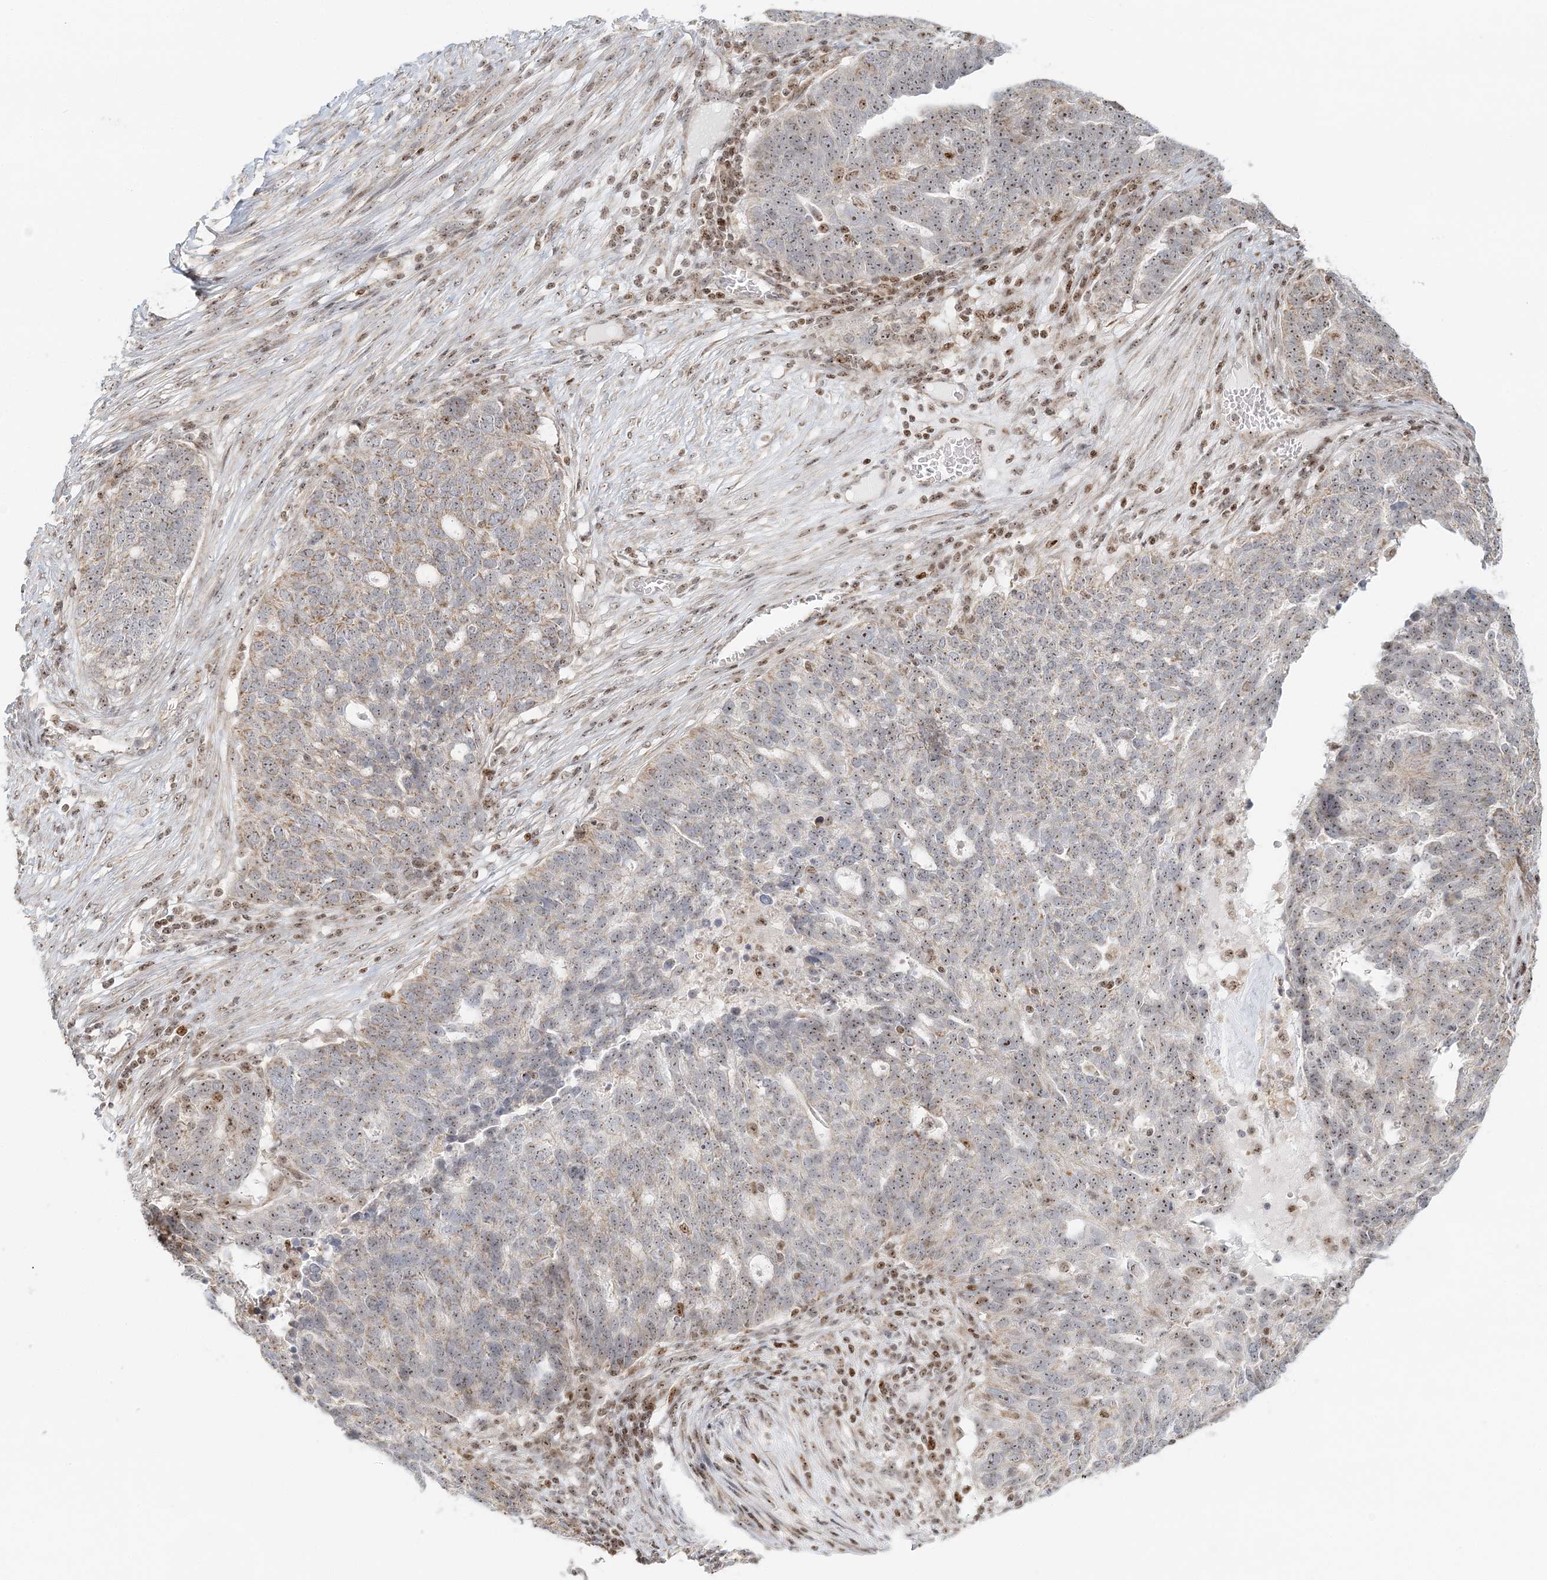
{"staining": {"intensity": "weak", "quantity": "<25%", "location": "nuclear"}, "tissue": "ovarian cancer", "cell_type": "Tumor cells", "image_type": "cancer", "snomed": [{"axis": "morphology", "description": "Cystadenocarcinoma, serous, NOS"}, {"axis": "topography", "description": "Ovary"}], "caption": "Histopathology image shows no protein positivity in tumor cells of ovarian cancer tissue.", "gene": "UBE2F", "patient": {"sex": "female", "age": 59}}